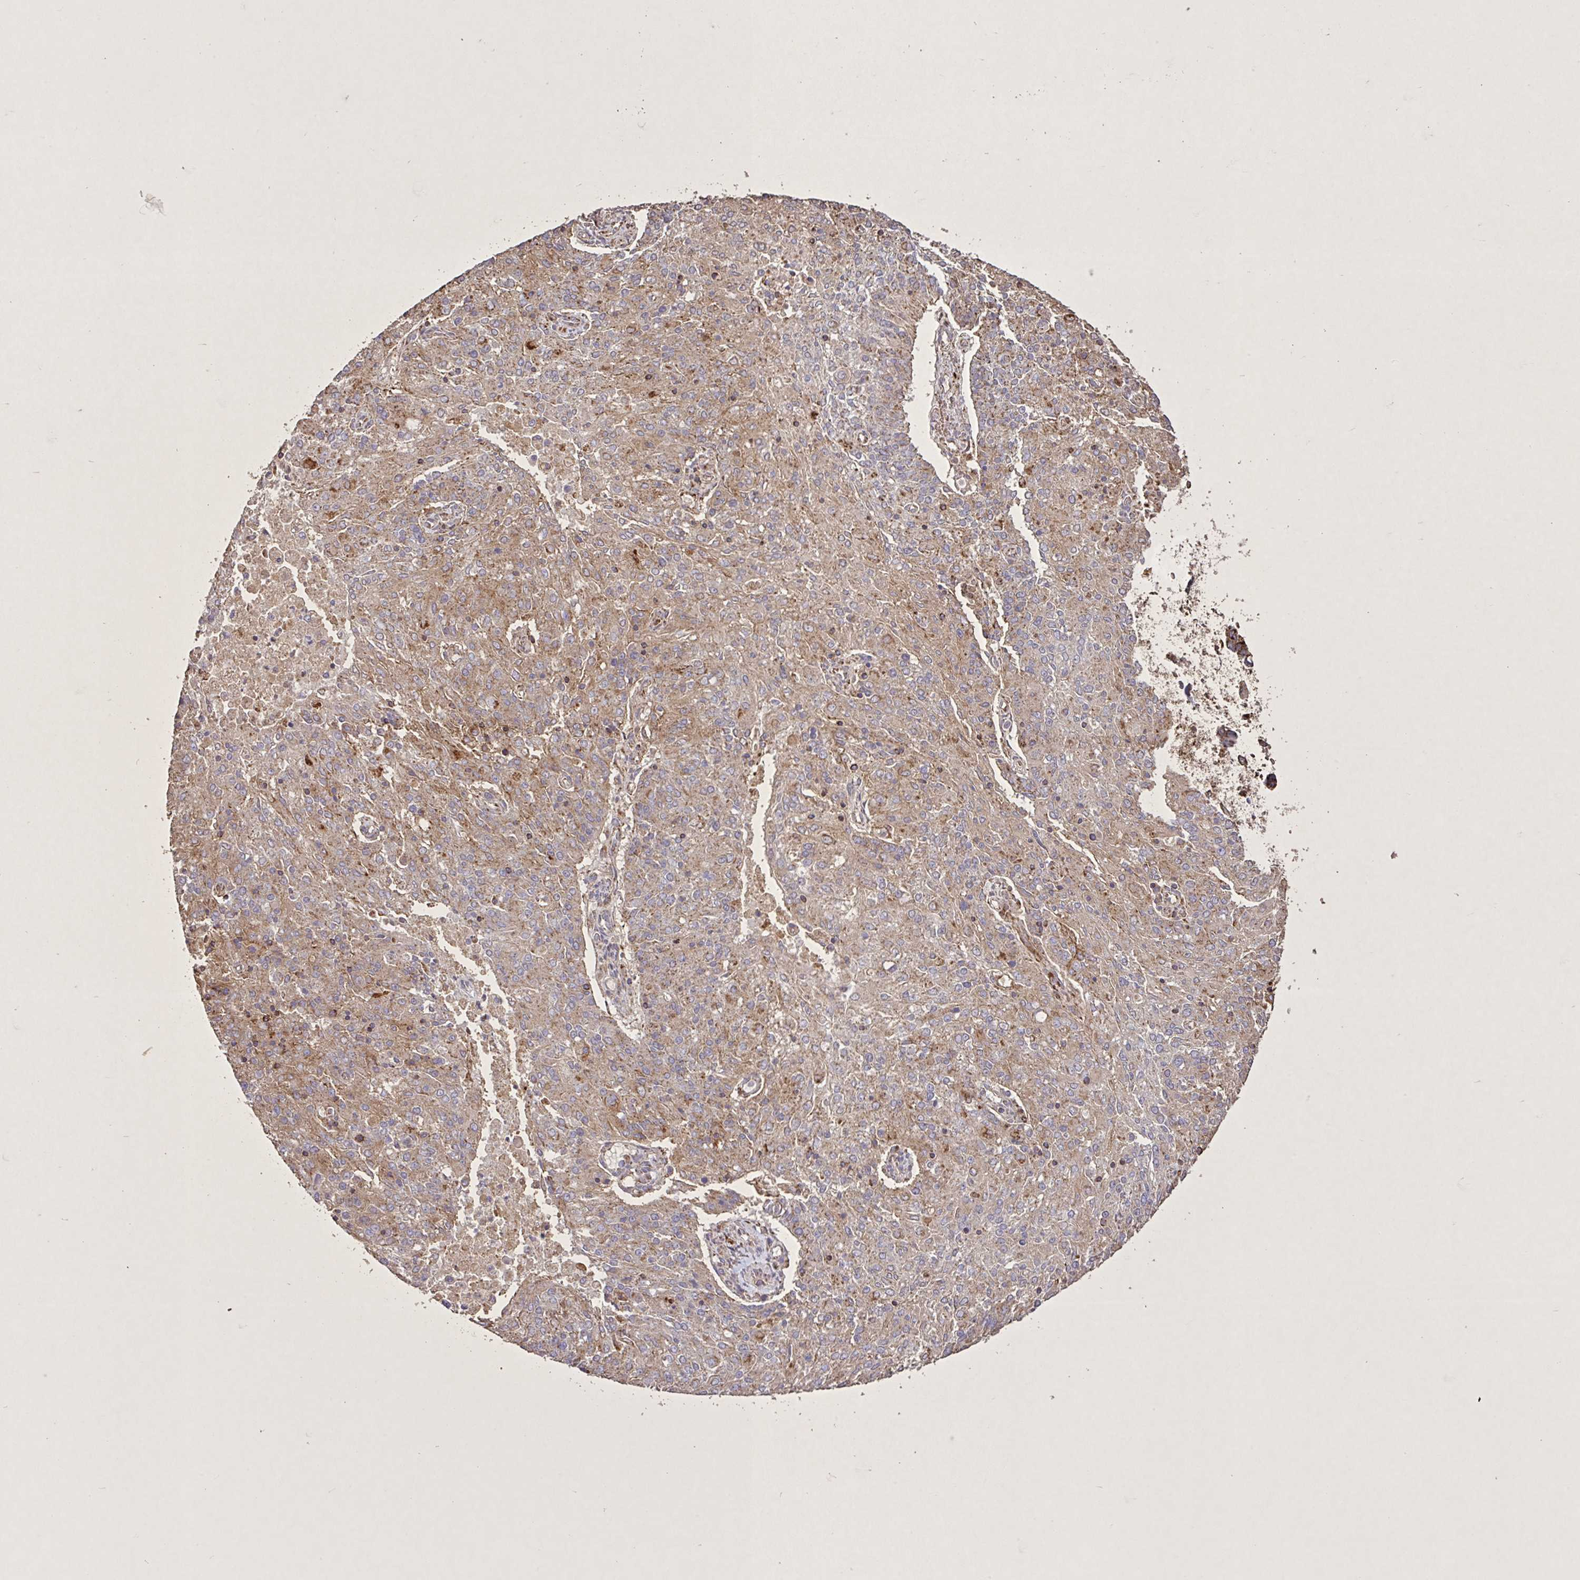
{"staining": {"intensity": "moderate", "quantity": ">75%", "location": "cytoplasmic/membranous"}, "tissue": "endometrial cancer", "cell_type": "Tumor cells", "image_type": "cancer", "snomed": [{"axis": "morphology", "description": "Adenocarcinoma, NOS"}, {"axis": "topography", "description": "Endometrium"}], "caption": "A brown stain shows moderate cytoplasmic/membranous positivity of a protein in endometrial cancer (adenocarcinoma) tumor cells. Ihc stains the protein in brown and the nuclei are stained blue.", "gene": "AGK", "patient": {"sex": "female", "age": 82}}